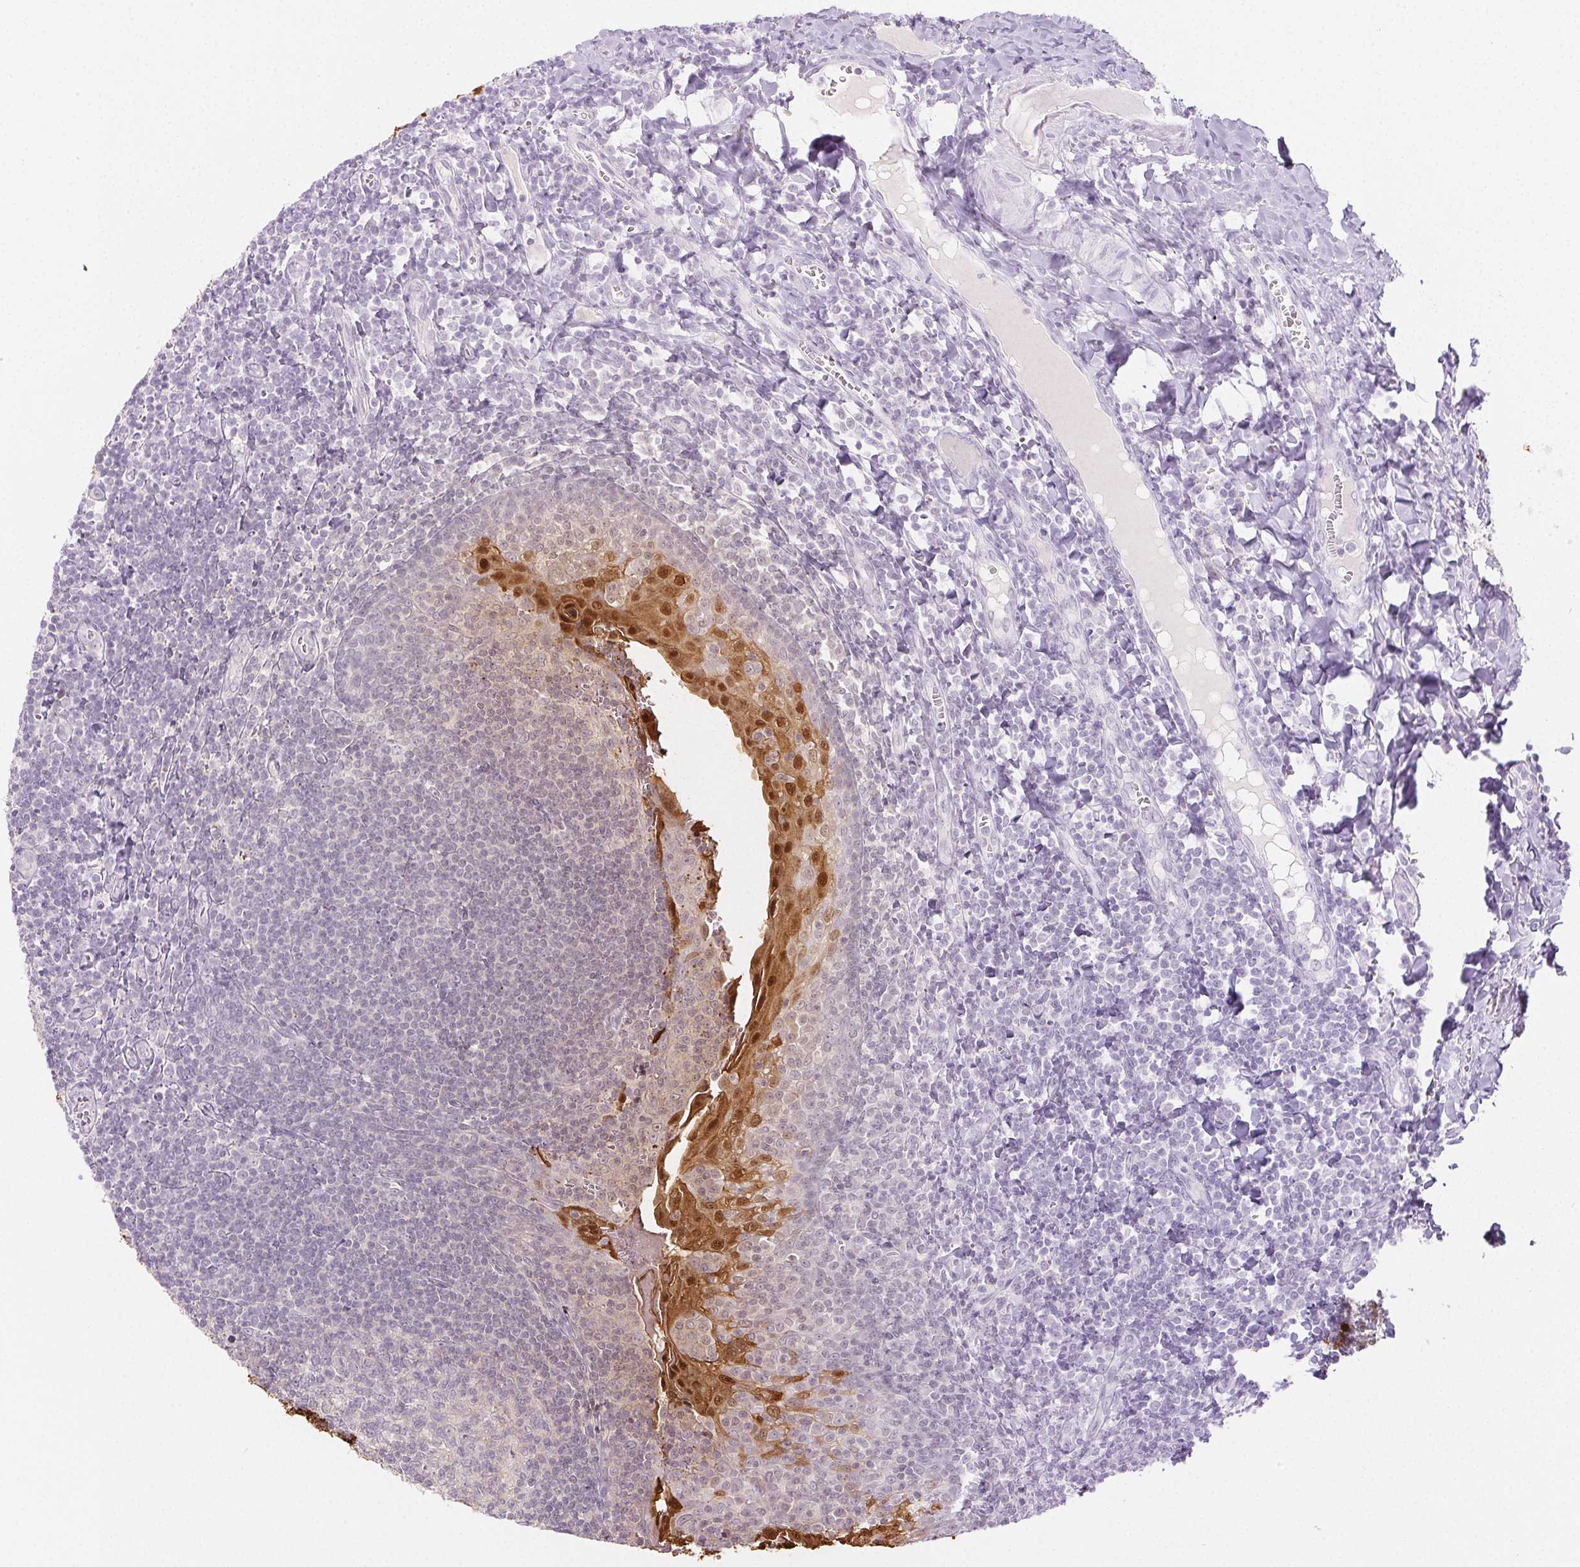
{"staining": {"intensity": "negative", "quantity": "none", "location": "none"}, "tissue": "tonsil", "cell_type": "Germinal center cells", "image_type": "normal", "snomed": [{"axis": "morphology", "description": "Normal tissue, NOS"}, {"axis": "morphology", "description": "Inflammation, NOS"}, {"axis": "topography", "description": "Tonsil"}], "caption": "This is an IHC photomicrograph of normal human tonsil. There is no expression in germinal center cells.", "gene": "SPRR3", "patient": {"sex": "female", "age": 31}}